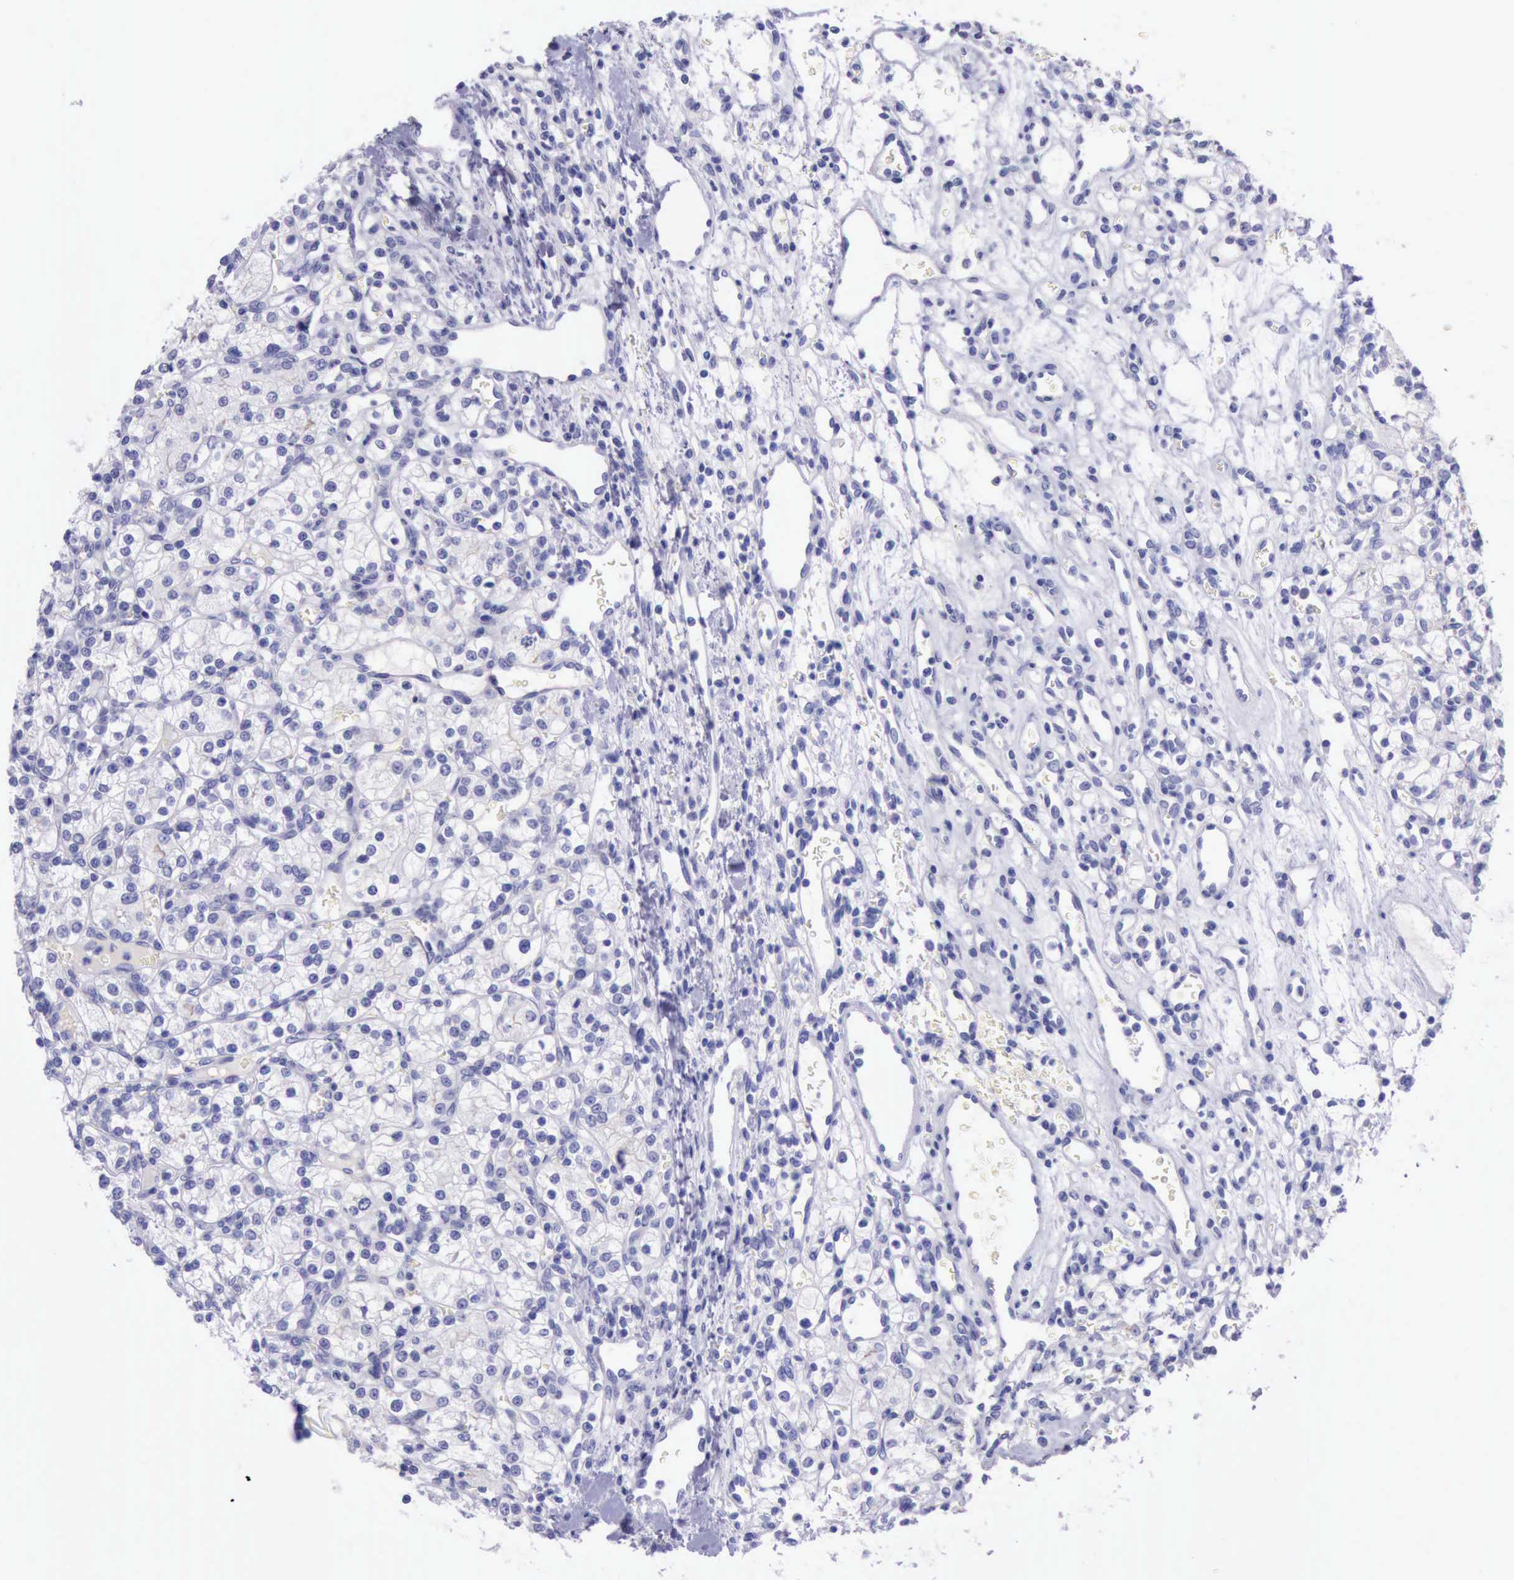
{"staining": {"intensity": "negative", "quantity": "none", "location": "none"}, "tissue": "renal cancer", "cell_type": "Tumor cells", "image_type": "cancer", "snomed": [{"axis": "morphology", "description": "Adenocarcinoma, NOS"}, {"axis": "topography", "description": "Kidney"}], "caption": "The micrograph displays no significant expression in tumor cells of renal adenocarcinoma.", "gene": "LRFN5", "patient": {"sex": "female", "age": 62}}